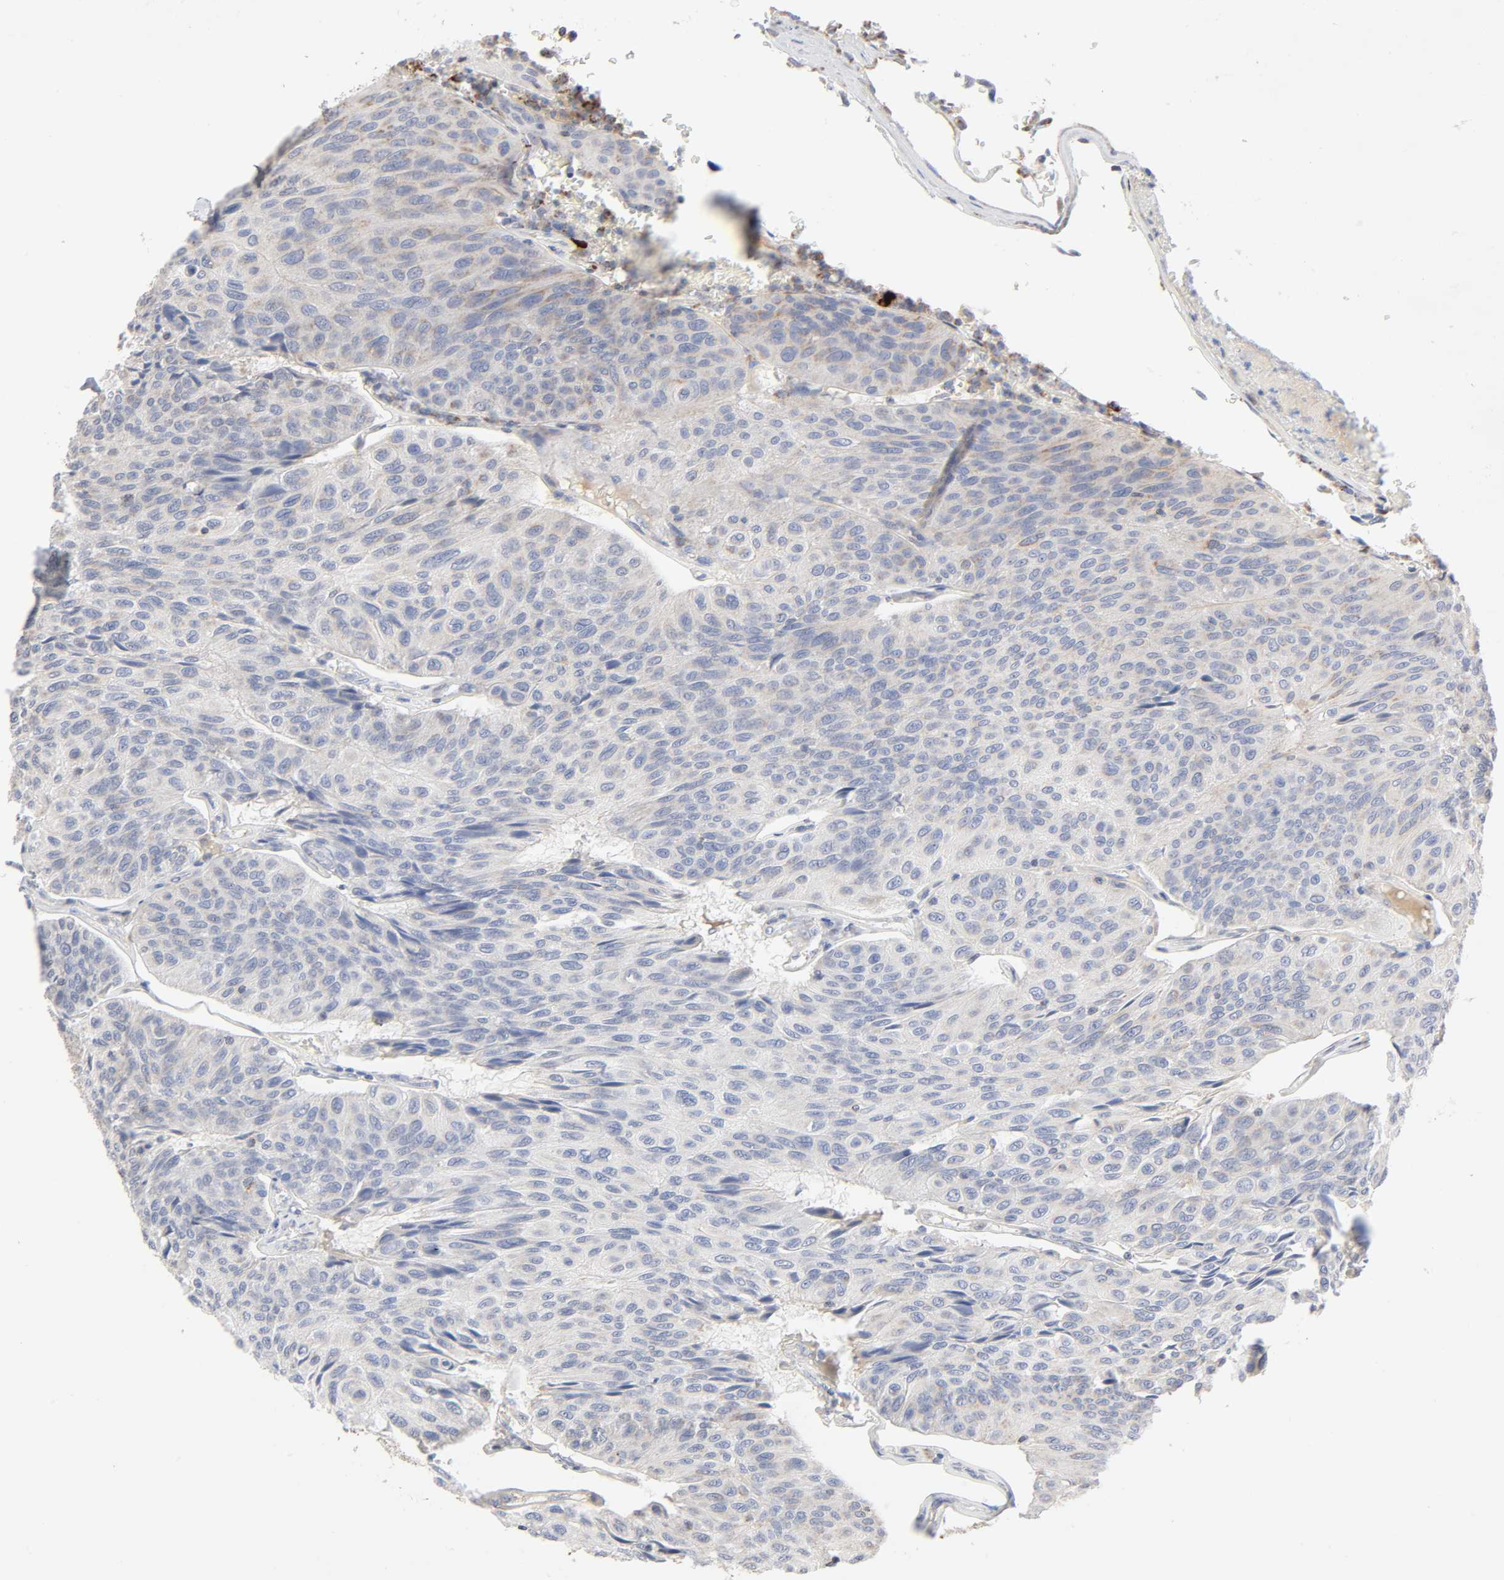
{"staining": {"intensity": "weak", "quantity": "25%-75%", "location": "cytoplasmic/membranous"}, "tissue": "urothelial cancer", "cell_type": "Tumor cells", "image_type": "cancer", "snomed": [{"axis": "morphology", "description": "Urothelial carcinoma, High grade"}, {"axis": "topography", "description": "Urinary bladder"}], "caption": "Urothelial cancer was stained to show a protein in brown. There is low levels of weak cytoplasmic/membranous staining in about 25%-75% of tumor cells. The staining is performed using DAB (3,3'-diaminobenzidine) brown chromogen to label protein expression. The nuclei are counter-stained blue using hematoxylin.", "gene": "SYT16", "patient": {"sex": "male", "age": 66}}